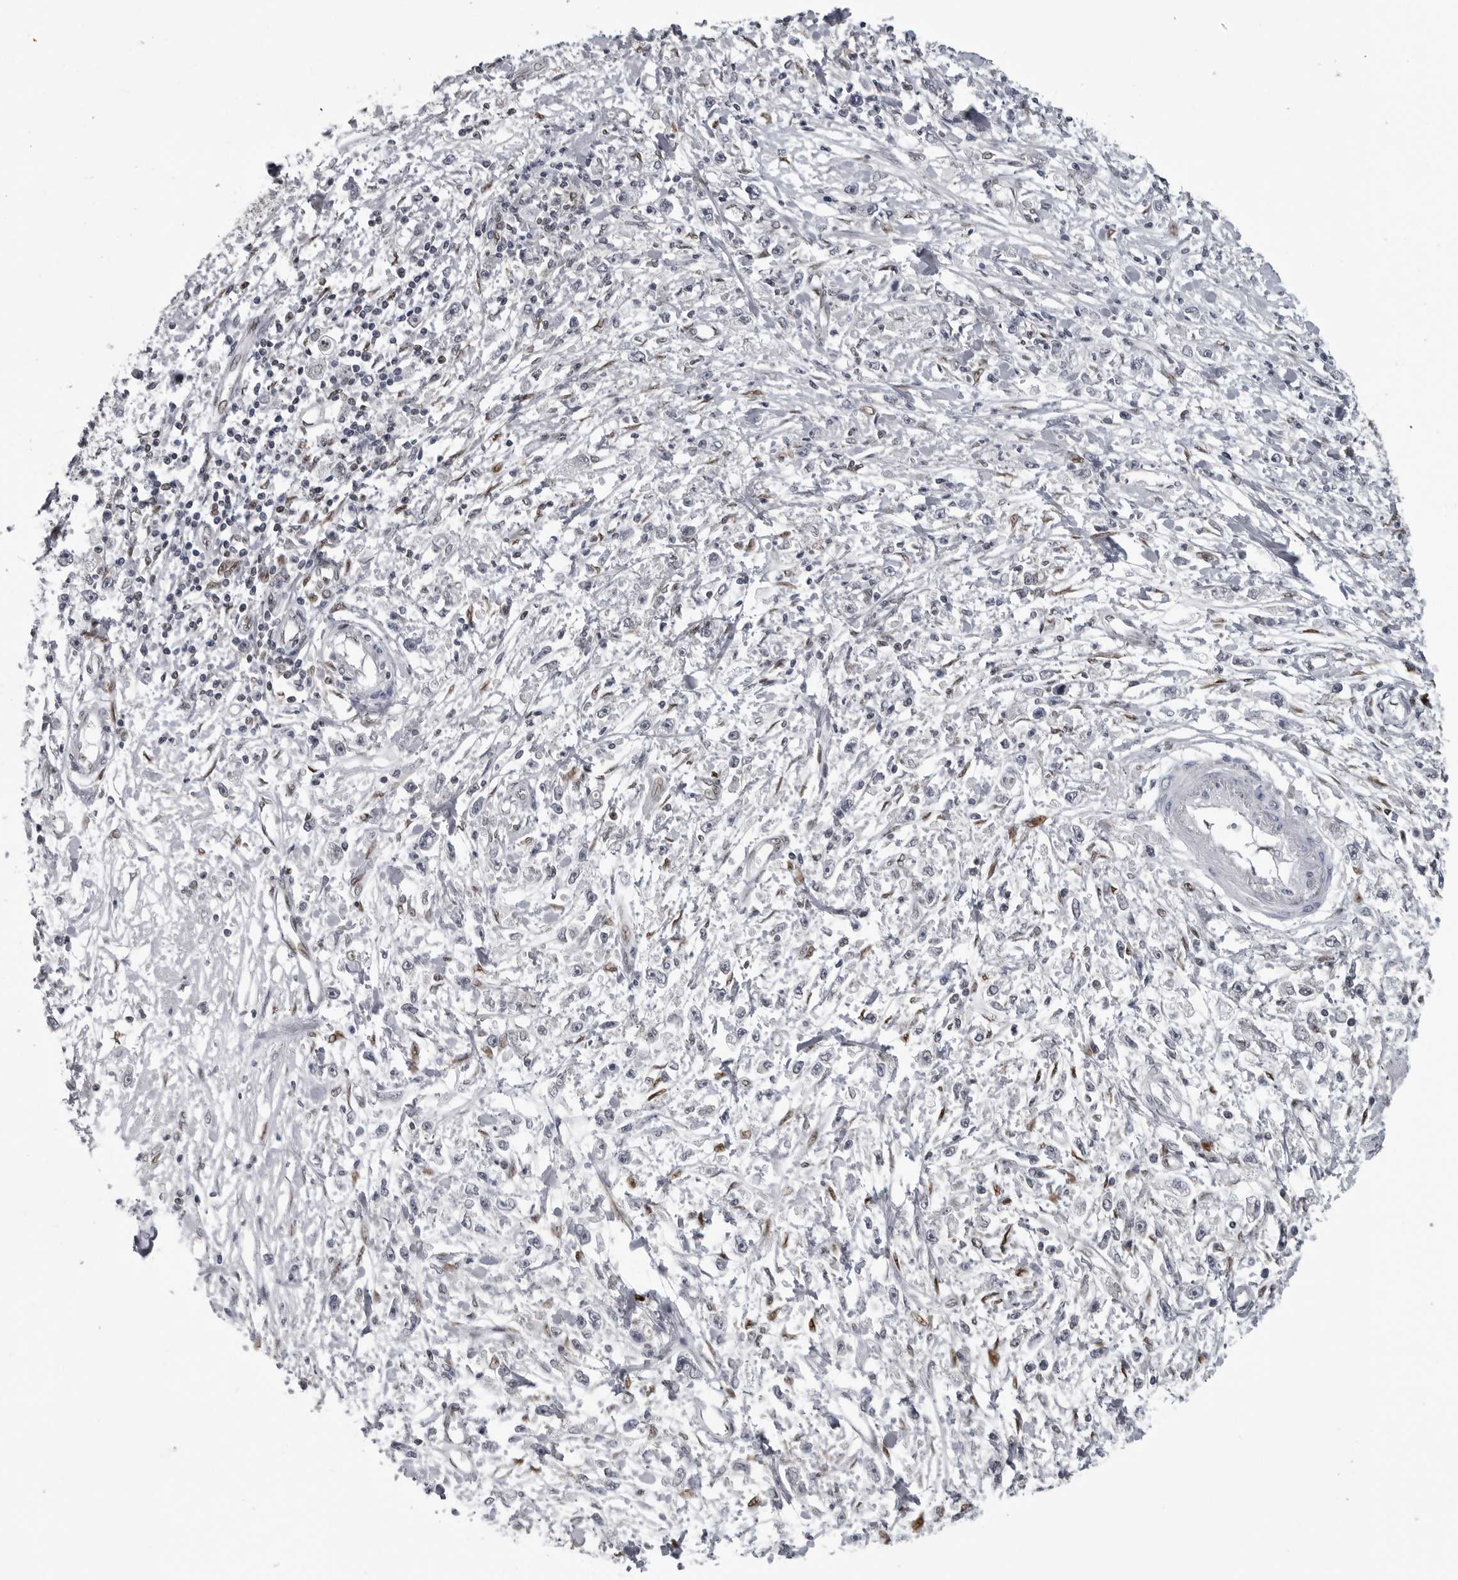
{"staining": {"intensity": "negative", "quantity": "none", "location": "none"}, "tissue": "stomach cancer", "cell_type": "Tumor cells", "image_type": "cancer", "snomed": [{"axis": "morphology", "description": "Adenocarcinoma, NOS"}, {"axis": "topography", "description": "Stomach"}], "caption": "This is a histopathology image of IHC staining of stomach adenocarcinoma, which shows no expression in tumor cells. (Stains: DAB (3,3'-diaminobenzidine) IHC with hematoxylin counter stain, Microscopy: brightfield microscopy at high magnification).", "gene": "C8orf58", "patient": {"sex": "female", "age": 59}}